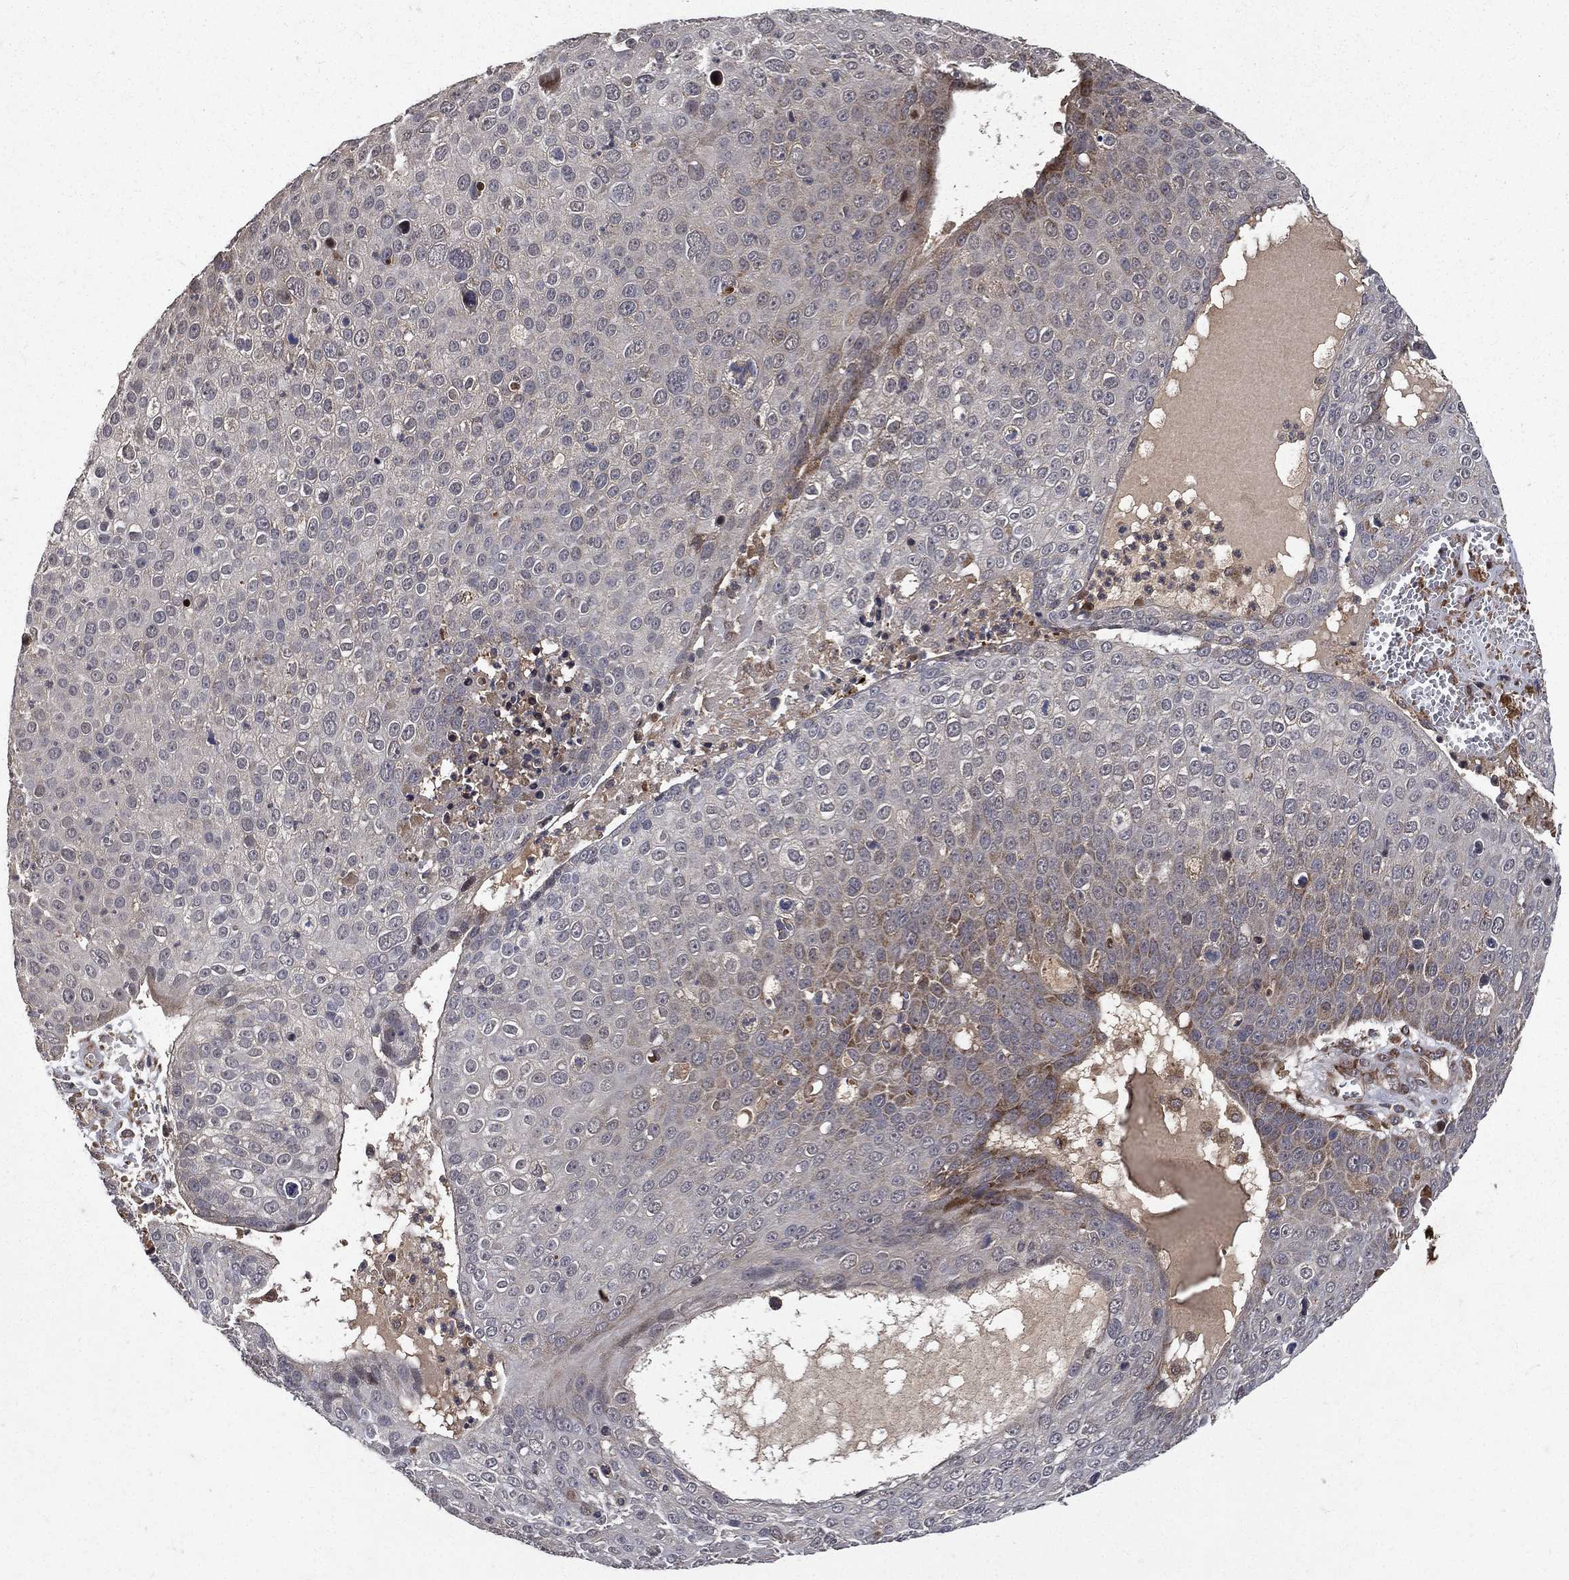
{"staining": {"intensity": "moderate", "quantity": "<25%", "location": "cytoplasmic/membranous"}, "tissue": "skin cancer", "cell_type": "Tumor cells", "image_type": "cancer", "snomed": [{"axis": "morphology", "description": "Squamous cell carcinoma, NOS"}, {"axis": "topography", "description": "Skin"}], "caption": "This is a histology image of IHC staining of skin cancer (squamous cell carcinoma), which shows moderate staining in the cytoplasmic/membranous of tumor cells.", "gene": "RAB11FIP4", "patient": {"sex": "male", "age": 71}}